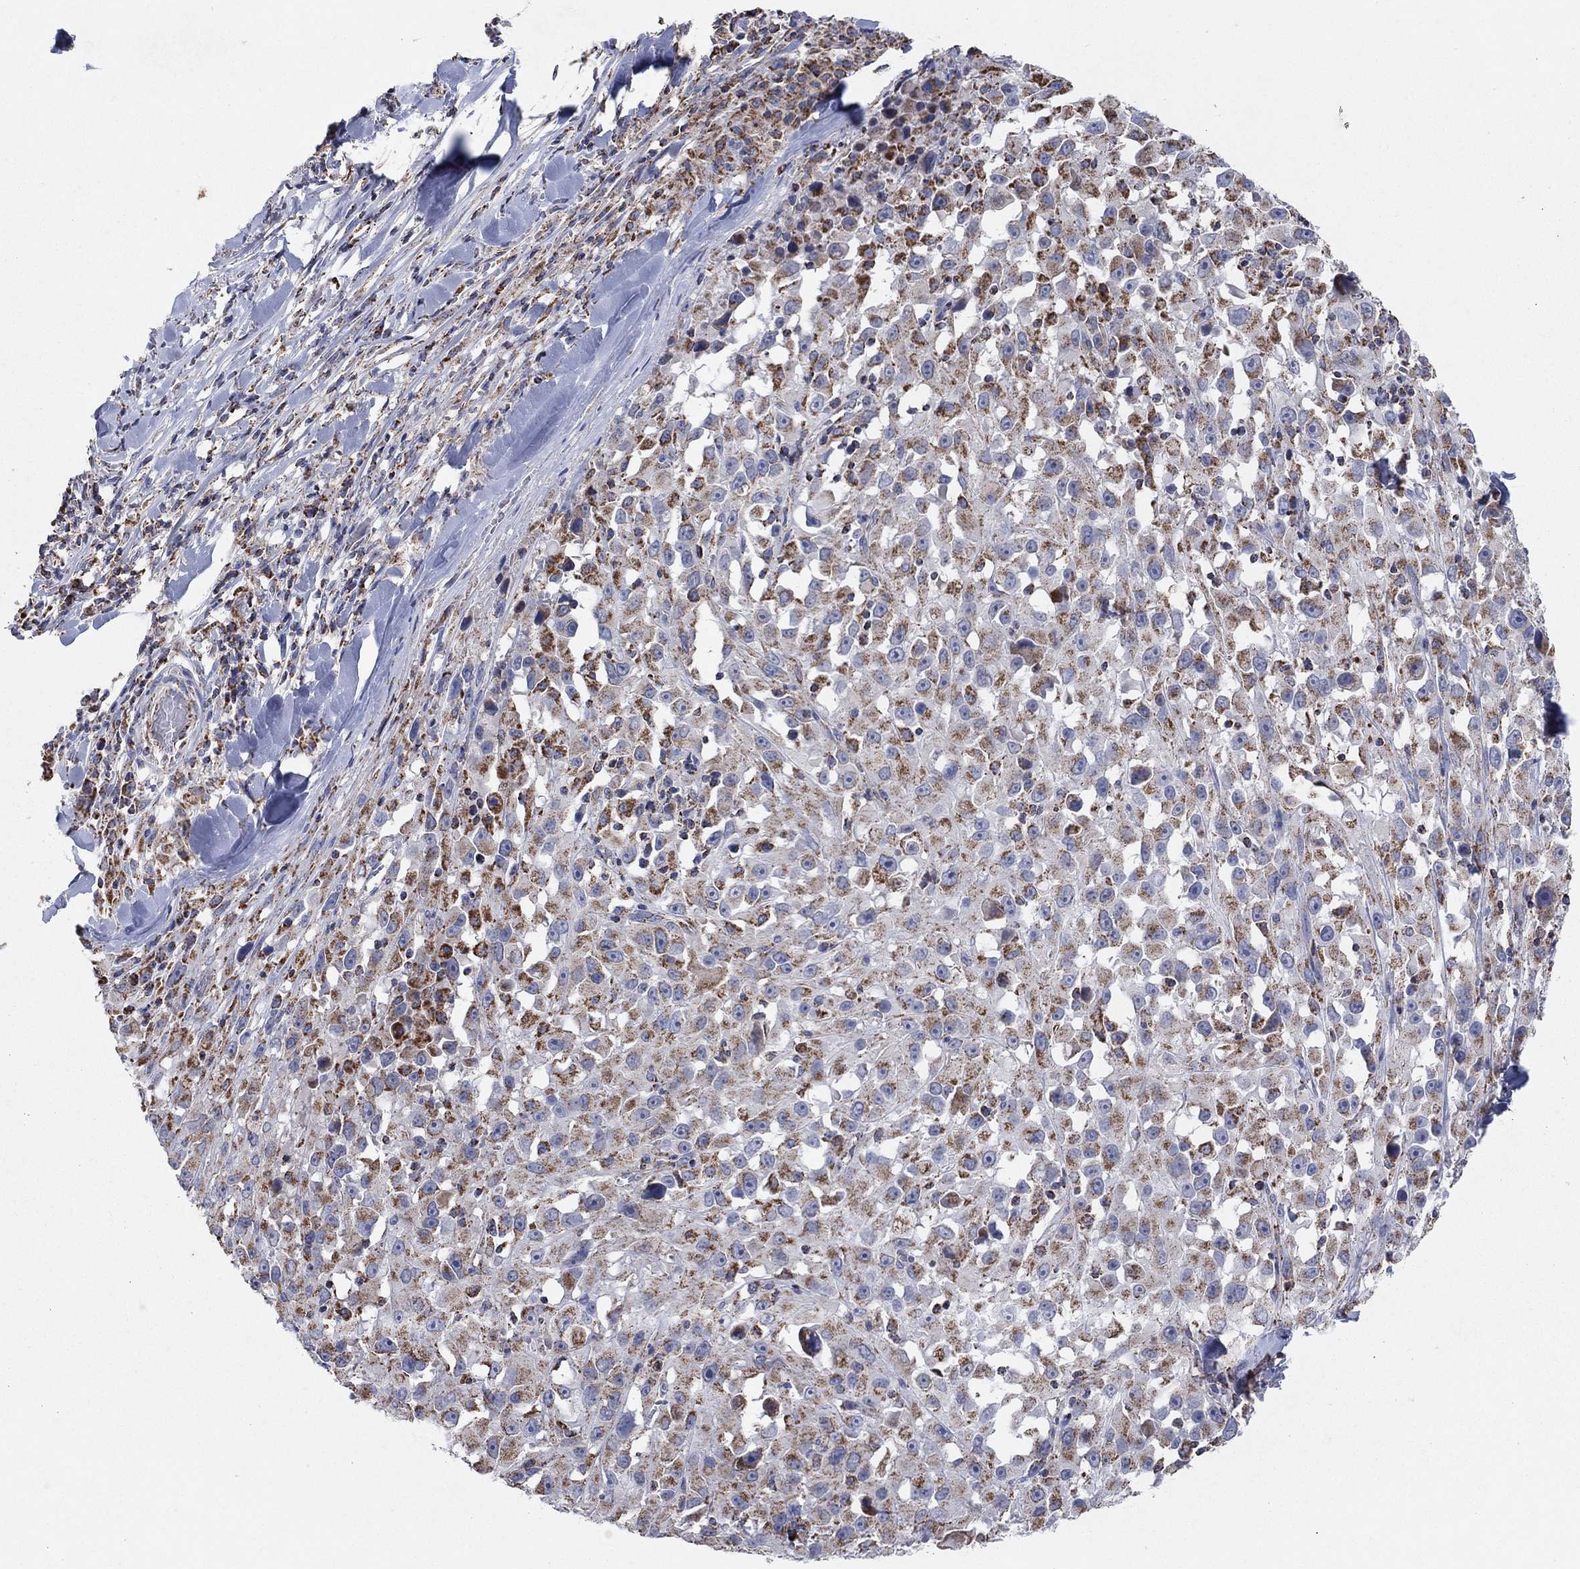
{"staining": {"intensity": "moderate", "quantity": "25%-75%", "location": "cytoplasmic/membranous"}, "tissue": "melanoma", "cell_type": "Tumor cells", "image_type": "cancer", "snomed": [{"axis": "morphology", "description": "Malignant melanoma, Metastatic site"}, {"axis": "topography", "description": "Lymph node"}], "caption": "Brown immunohistochemical staining in melanoma shows moderate cytoplasmic/membranous staining in approximately 25%-75% of tumor cells.", "gene": "C9orf85", "patient": {"sex": "male", "age": 50}}